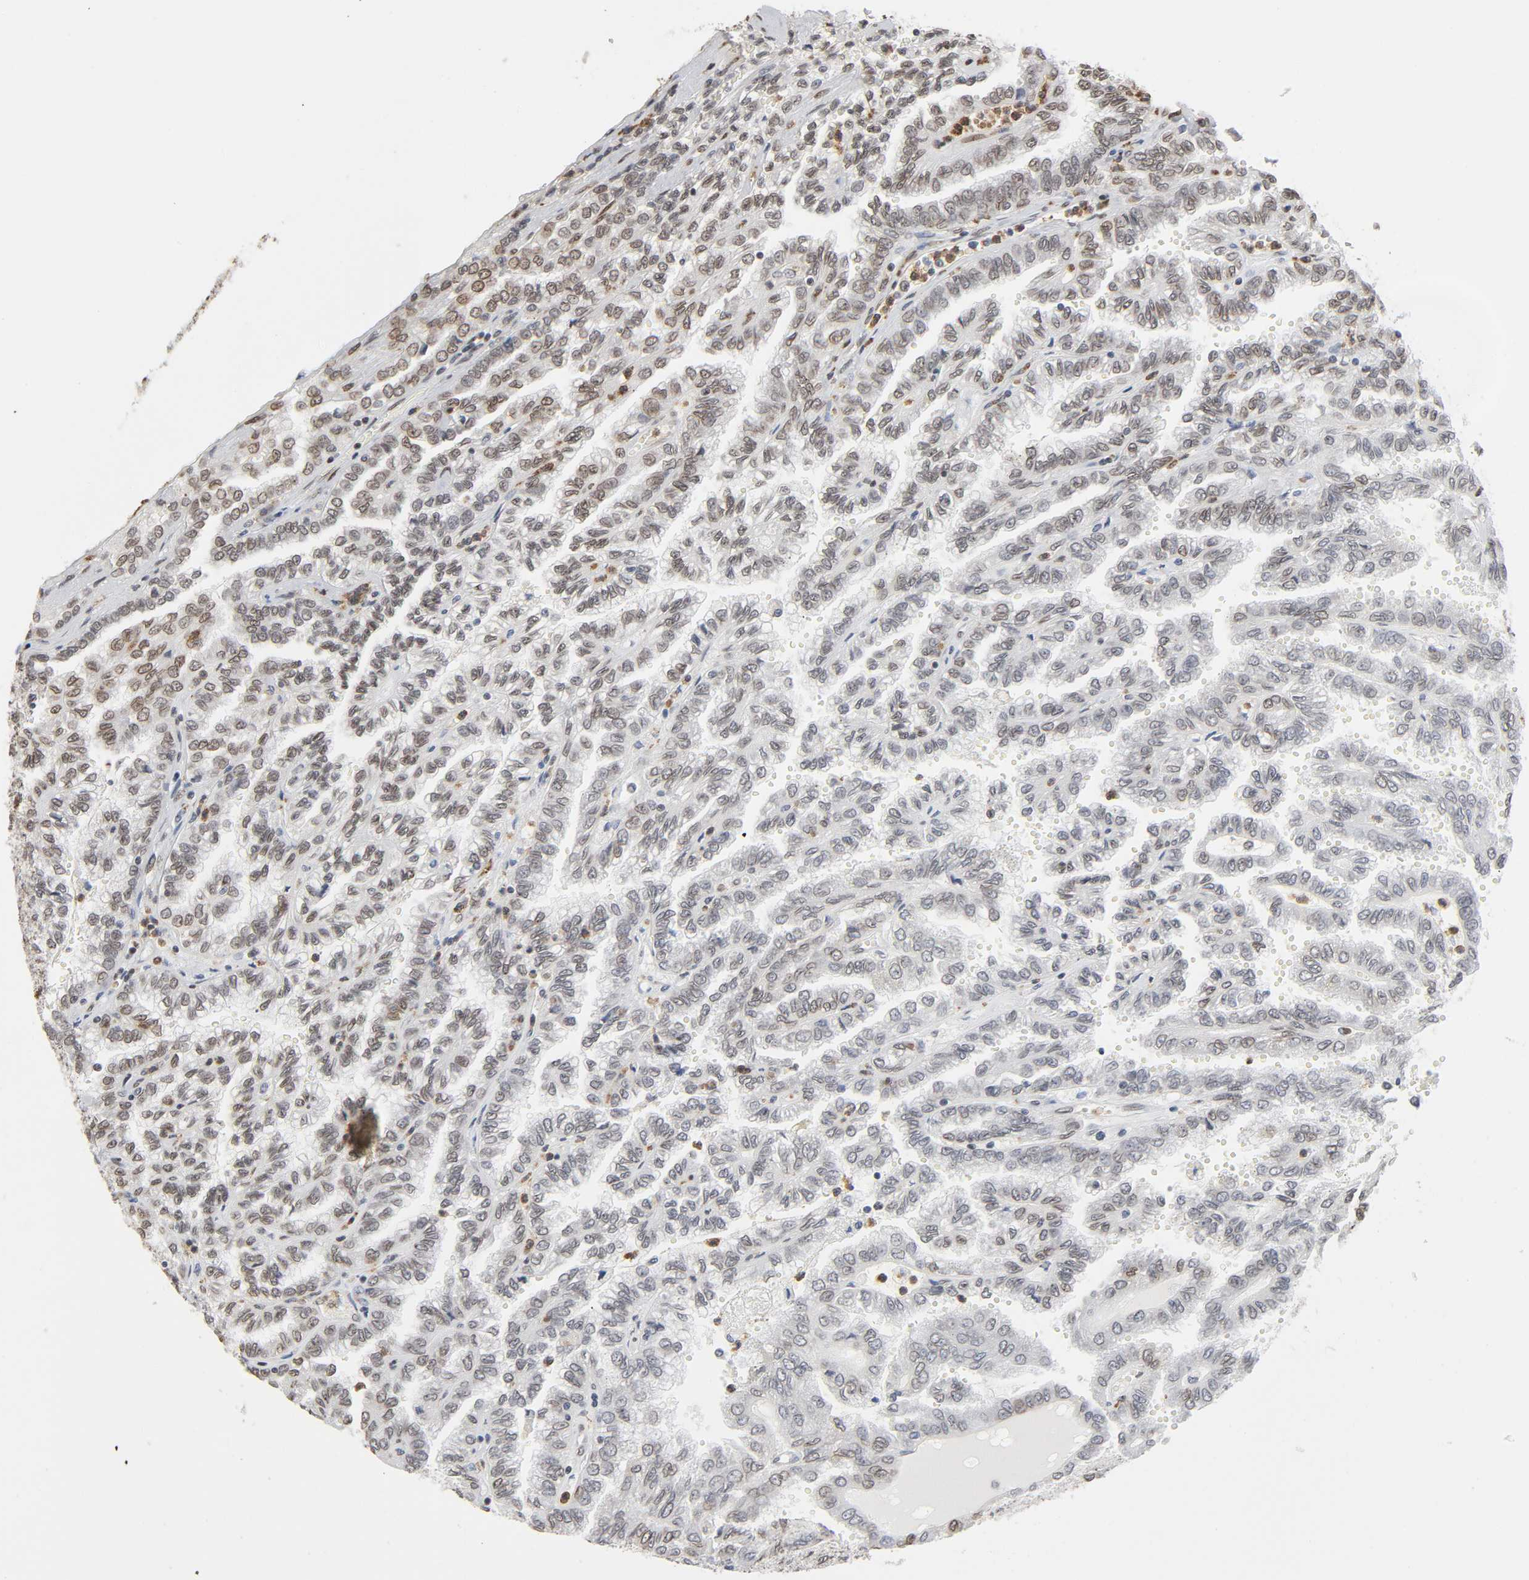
{"staining": {"intensity": "moderate", "quantity": "25%-75%", "location": "nuclear"}, "tissue": "renal cancer", "cell_type": "Tumor cells", "image_type": "cancer", "snomed": [{"axis": "morphology", "description": "Inflammation, NOS"}, {"axis": "morphology", "description": "Adenocarcinoma, NOS"}, {"axis": "topography", "description": "Kidney"}], "caption": "Immunohistochemical staining of renal cancer shows medium levels of moderate nuclear expression in about 25%-75% of tumor cells. (DAB (3,3'-diaminobenzidine) = brown stain, brightfield microscopy at high magnification).", "gene": "SUMO1", "patient": {"sex": "male", "age": 68}}